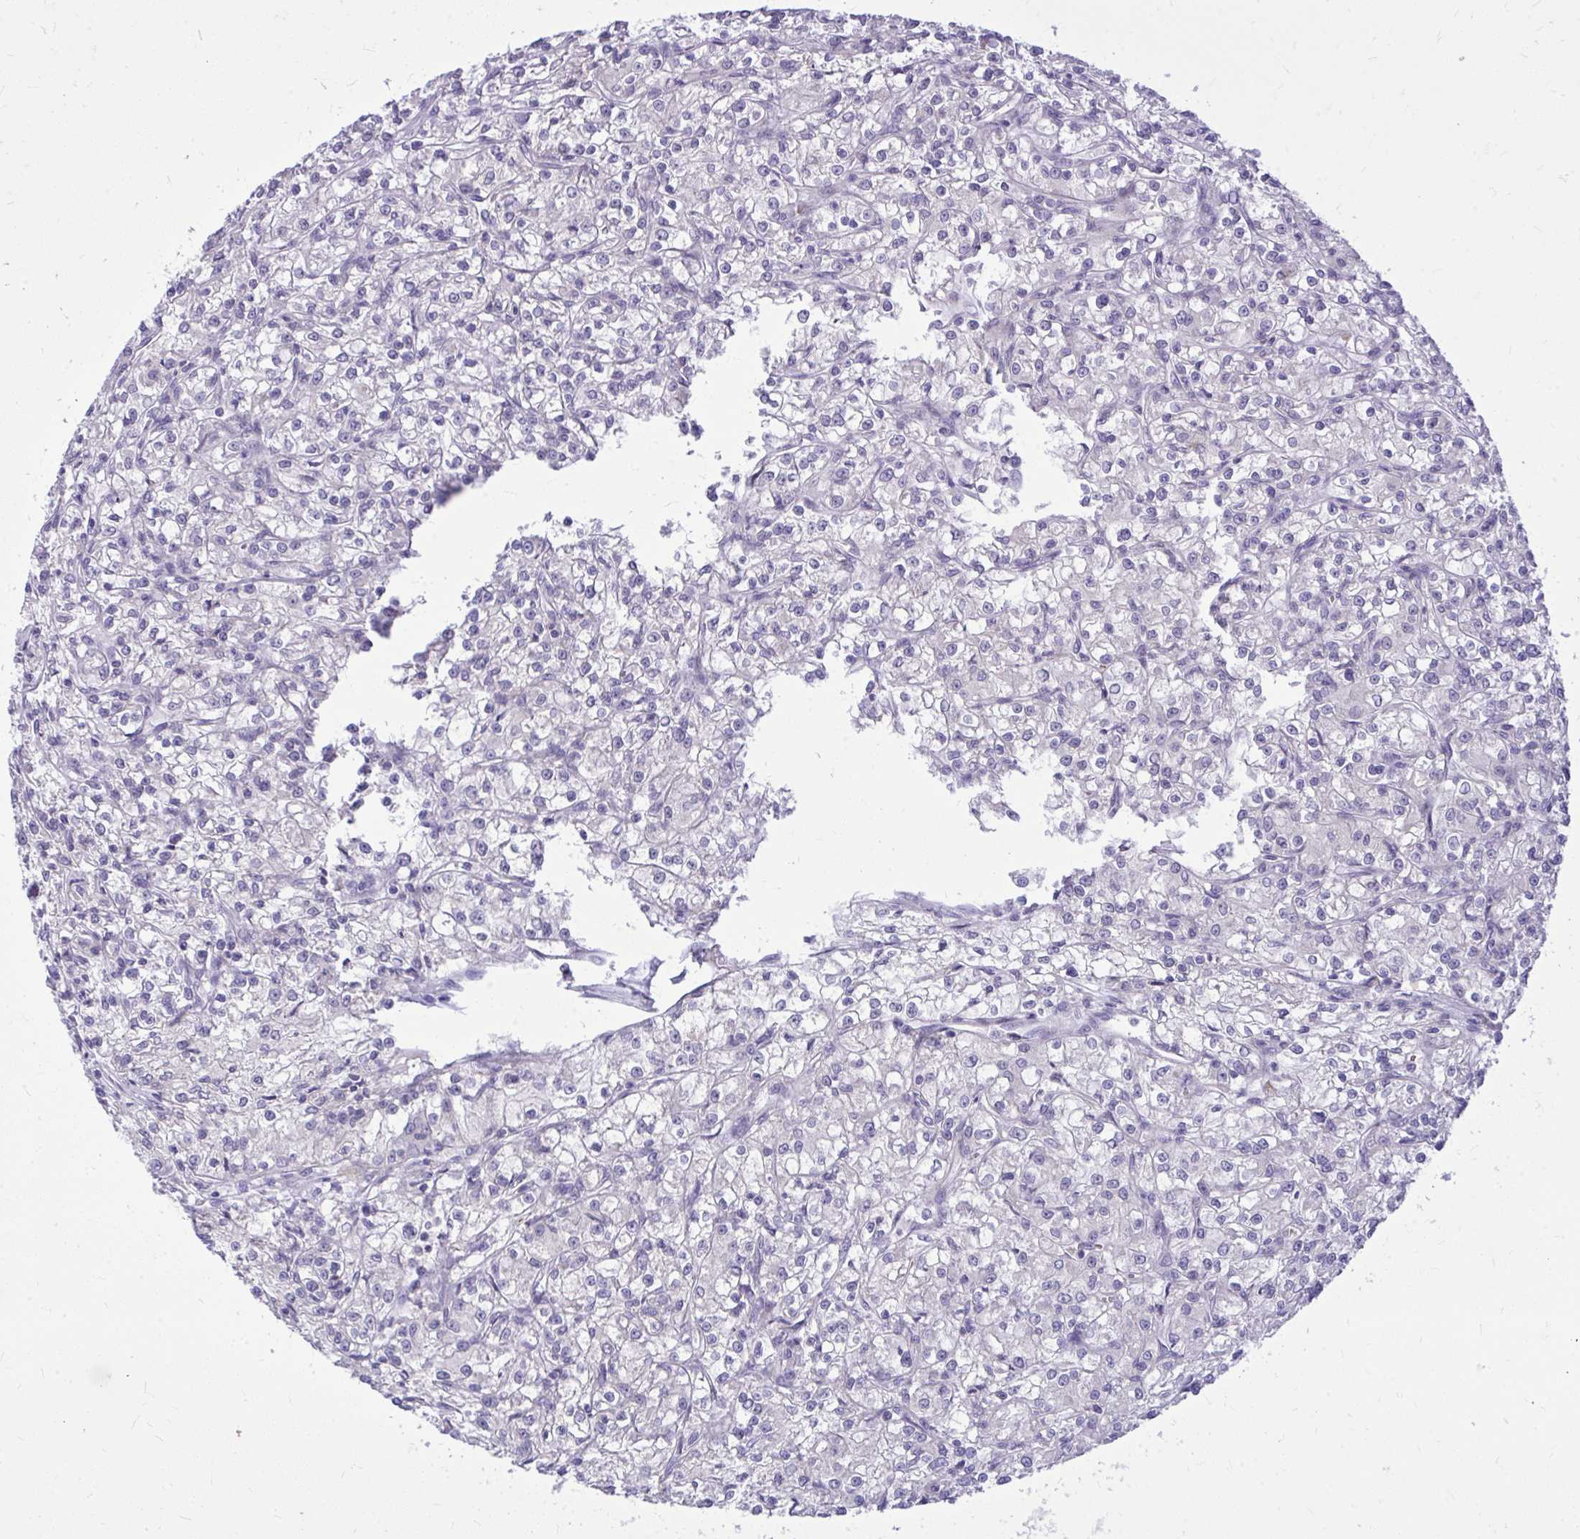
{"staining": {"intensity": "negative", "quantity": "none", "location": "none"}, "tissue": "renal cancer", "cell_type": "Tumor cells", "image_type": "cancer", "snomed": [{"axis": "morphology", "description": "Adenocarcinoma, NOS"}, {"axis": "topography", "description": "Kidney"}], "caption": "Immunohistochemistry of human adenocarcinoma (renal) demonstrates no positivity in tumor cells. (Immunohistochemistry, brightfield microscopy, high magnification).", "gene": "DPY19L1", "patient": {"sex": "female", "age": 59}}